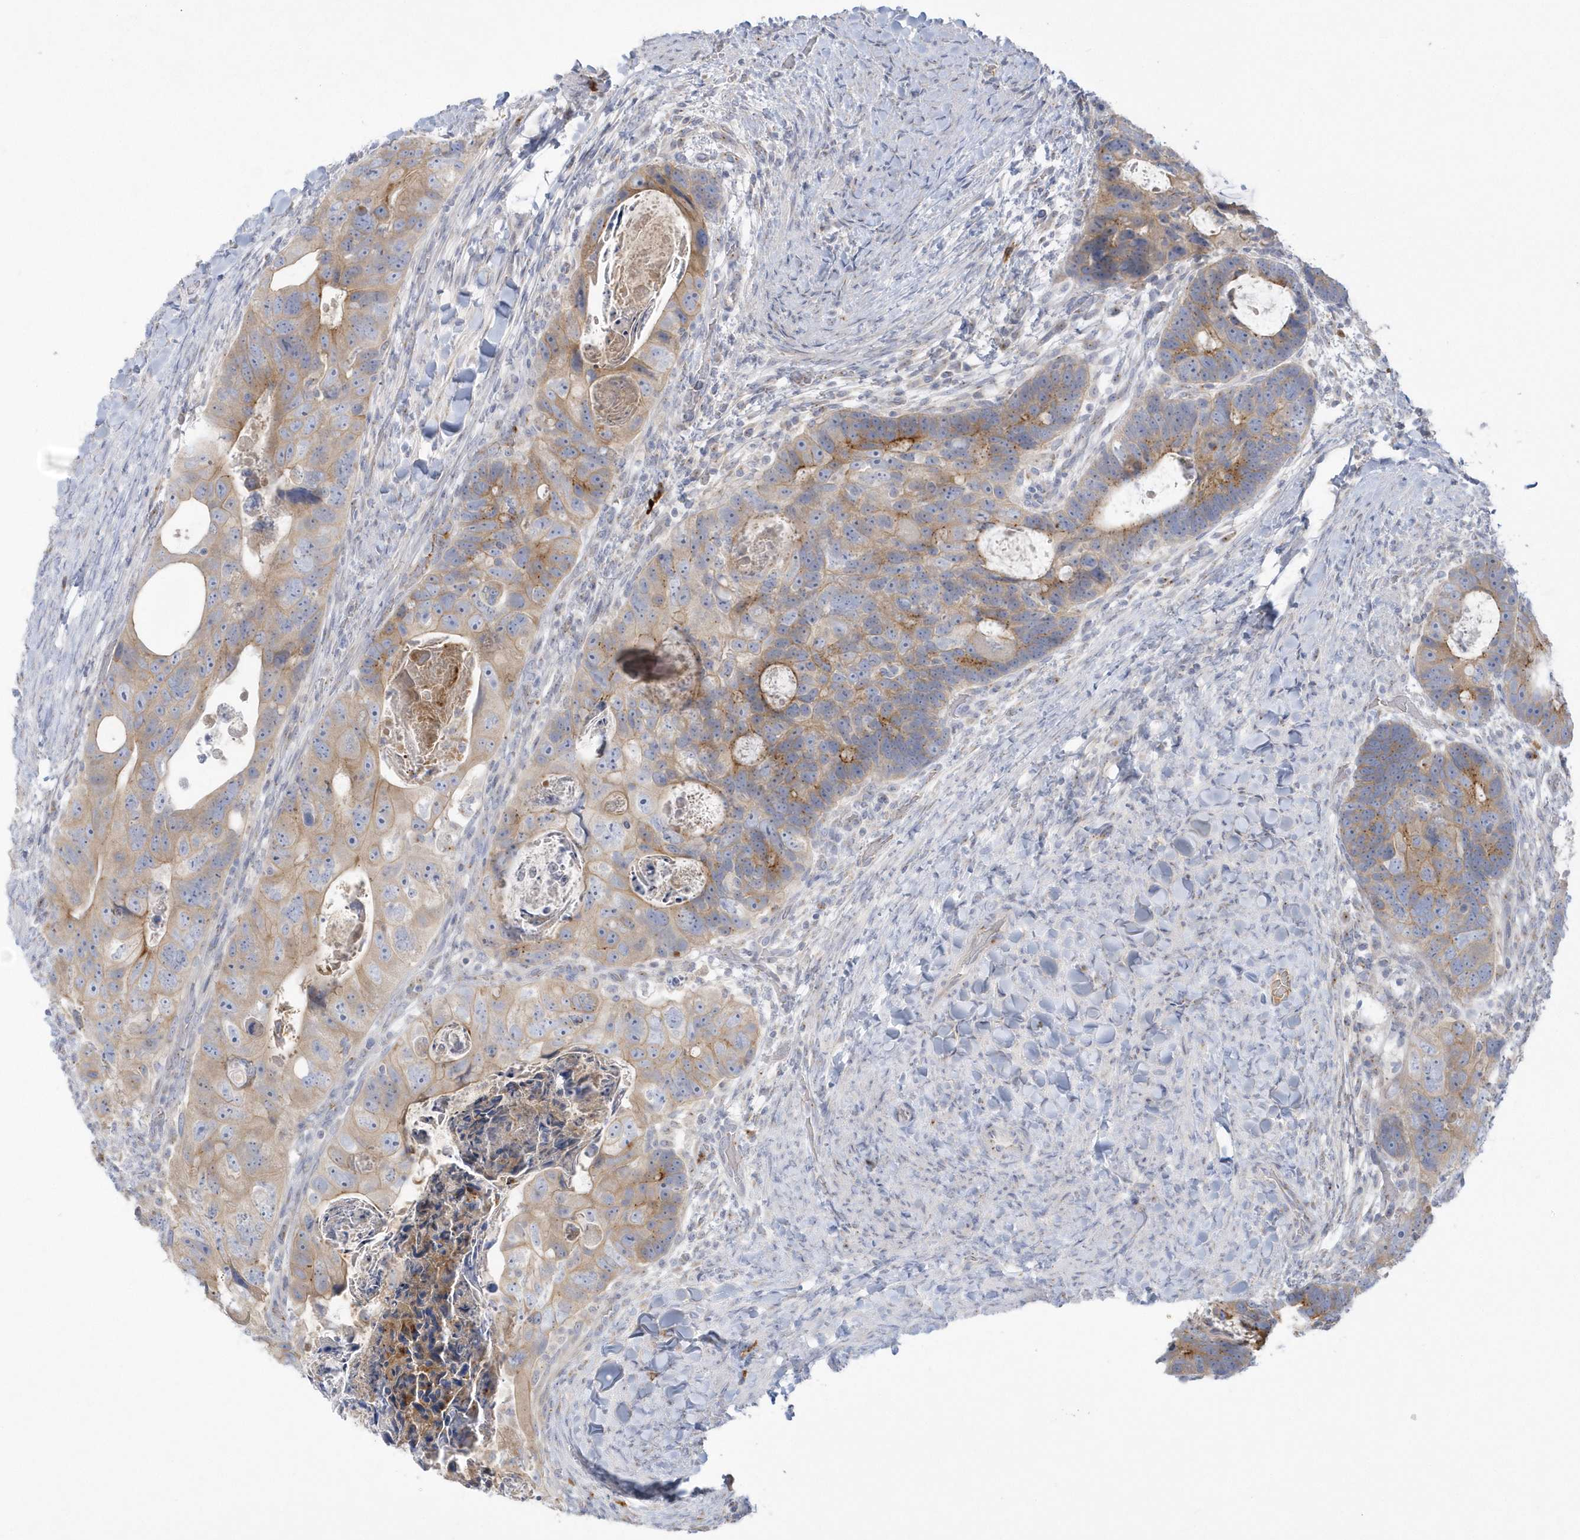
{"staining": {"intensity": "moderate", "quantity": ">75%", "location": "cytoplasmic/membranous"}, "tissue": "colorectal cancer", "cell_type": "Tumor cells", "image_type": "cancer", "snomed": [{"axis": "morphology", "description": "Adenocarcinoma, NOS"}, {"axis": "topography", "description": "Rectum"}], "caption": "Protein expression analysis of colorectal adenocarcinoma reveals moderate cytoplasmic/membranous positivity in approximately >75% of tumor cells.", "gene": "SEMA3D", "patient": {"sex": "male", "age": 59}}